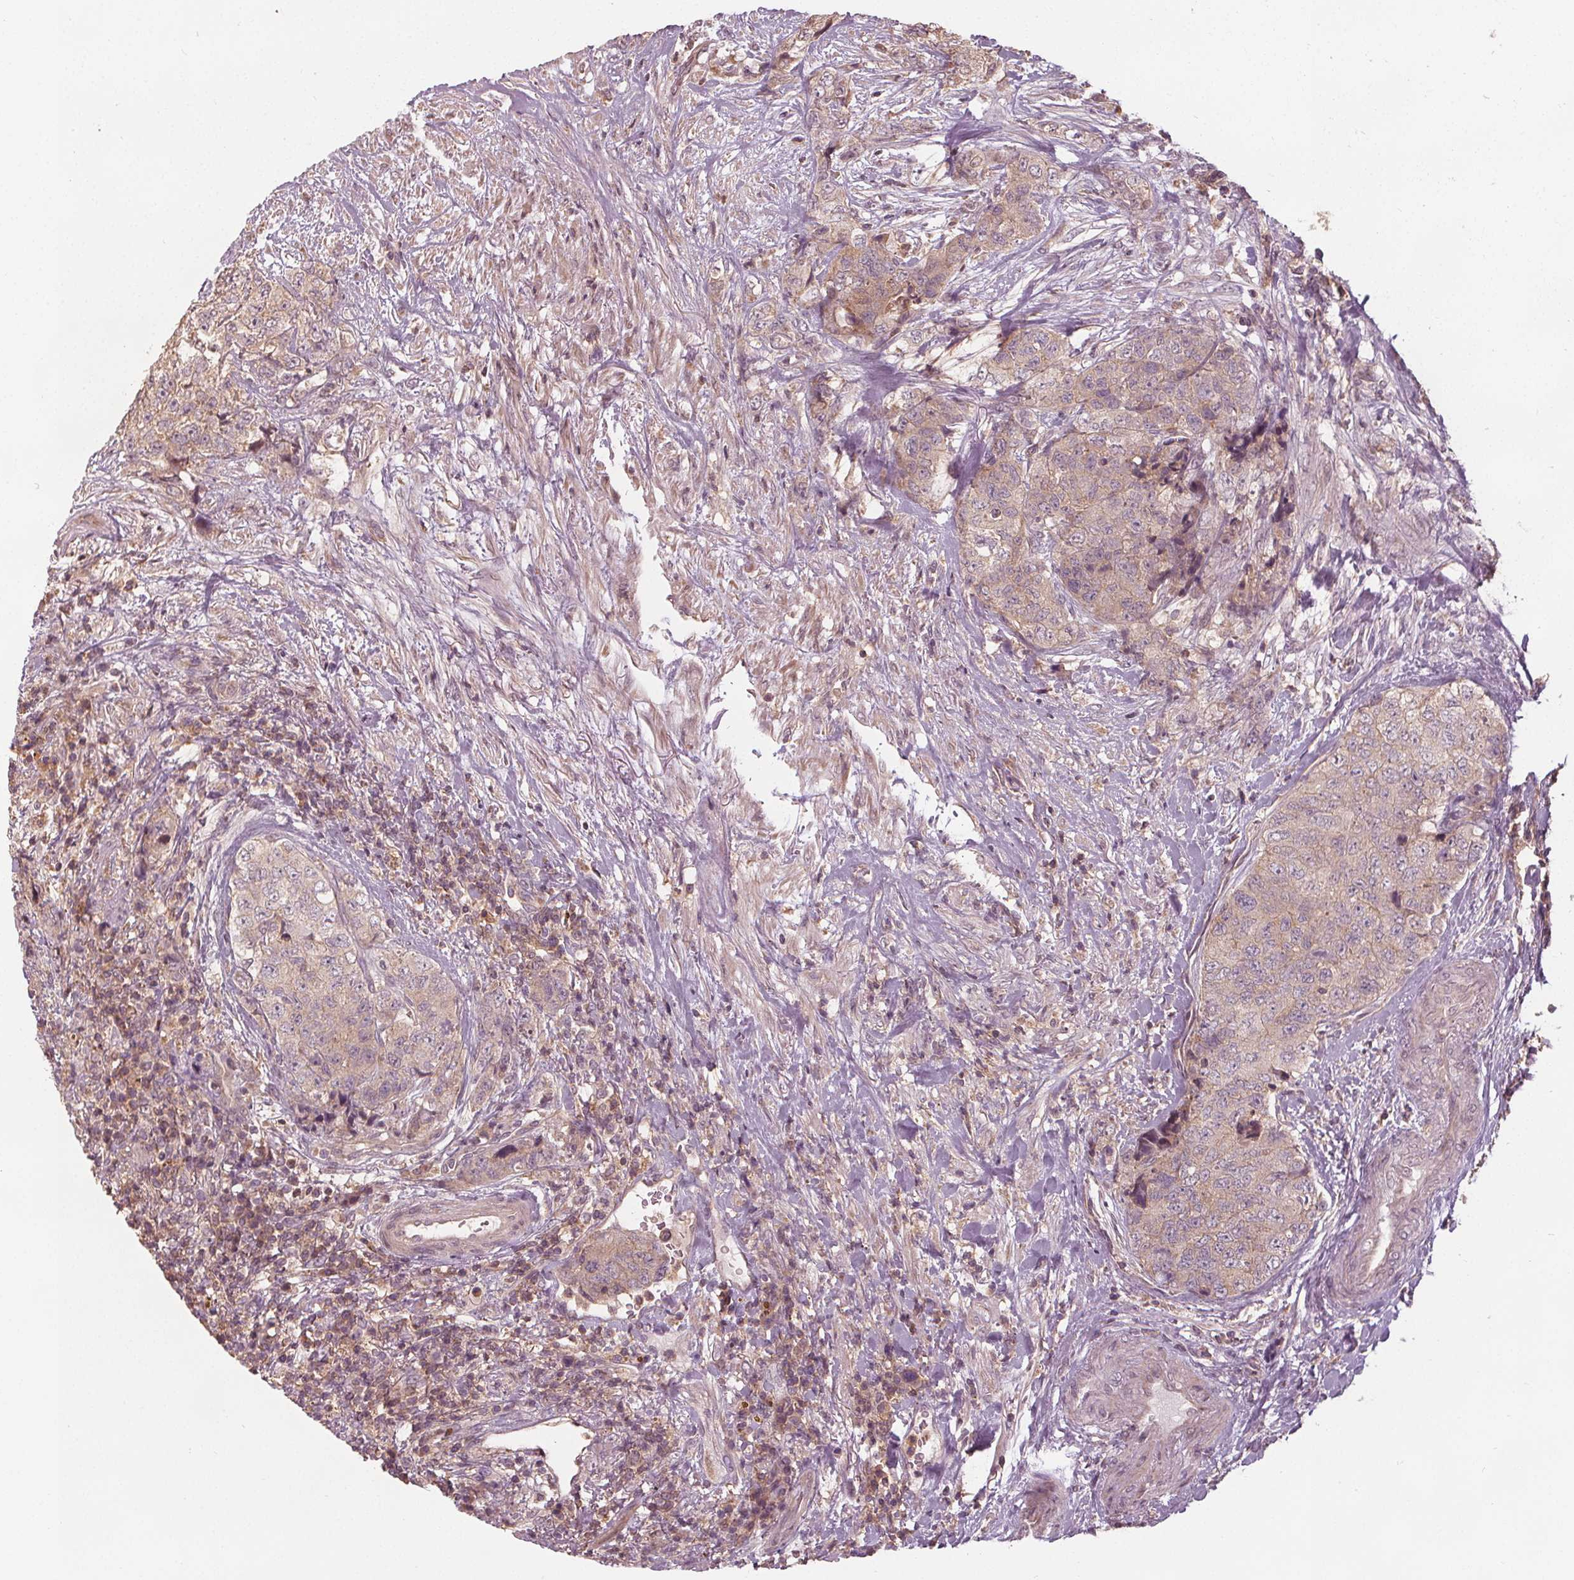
{"staining": {"intensity": "weak", "quantity": ">75%", "location": "cytoplasmic/membranous"}, "tissue": "urothelial cancer", "cell_type": "Tumor cells", "image_type": "cancer", "snomed": [{"axis": "morphology", "description": "Urothelial carcinoma, High grade"}, {"axis": "topography", "description": "Urinary bladder"}], "caption": "Immunohistochemistry of urothelial cancer exhibits low levels of weak cytoplasmic/membranous staining in about >75% of tumor cells.", "gene": "GNB2", "patient": {"sex": "female", "age": 78}}